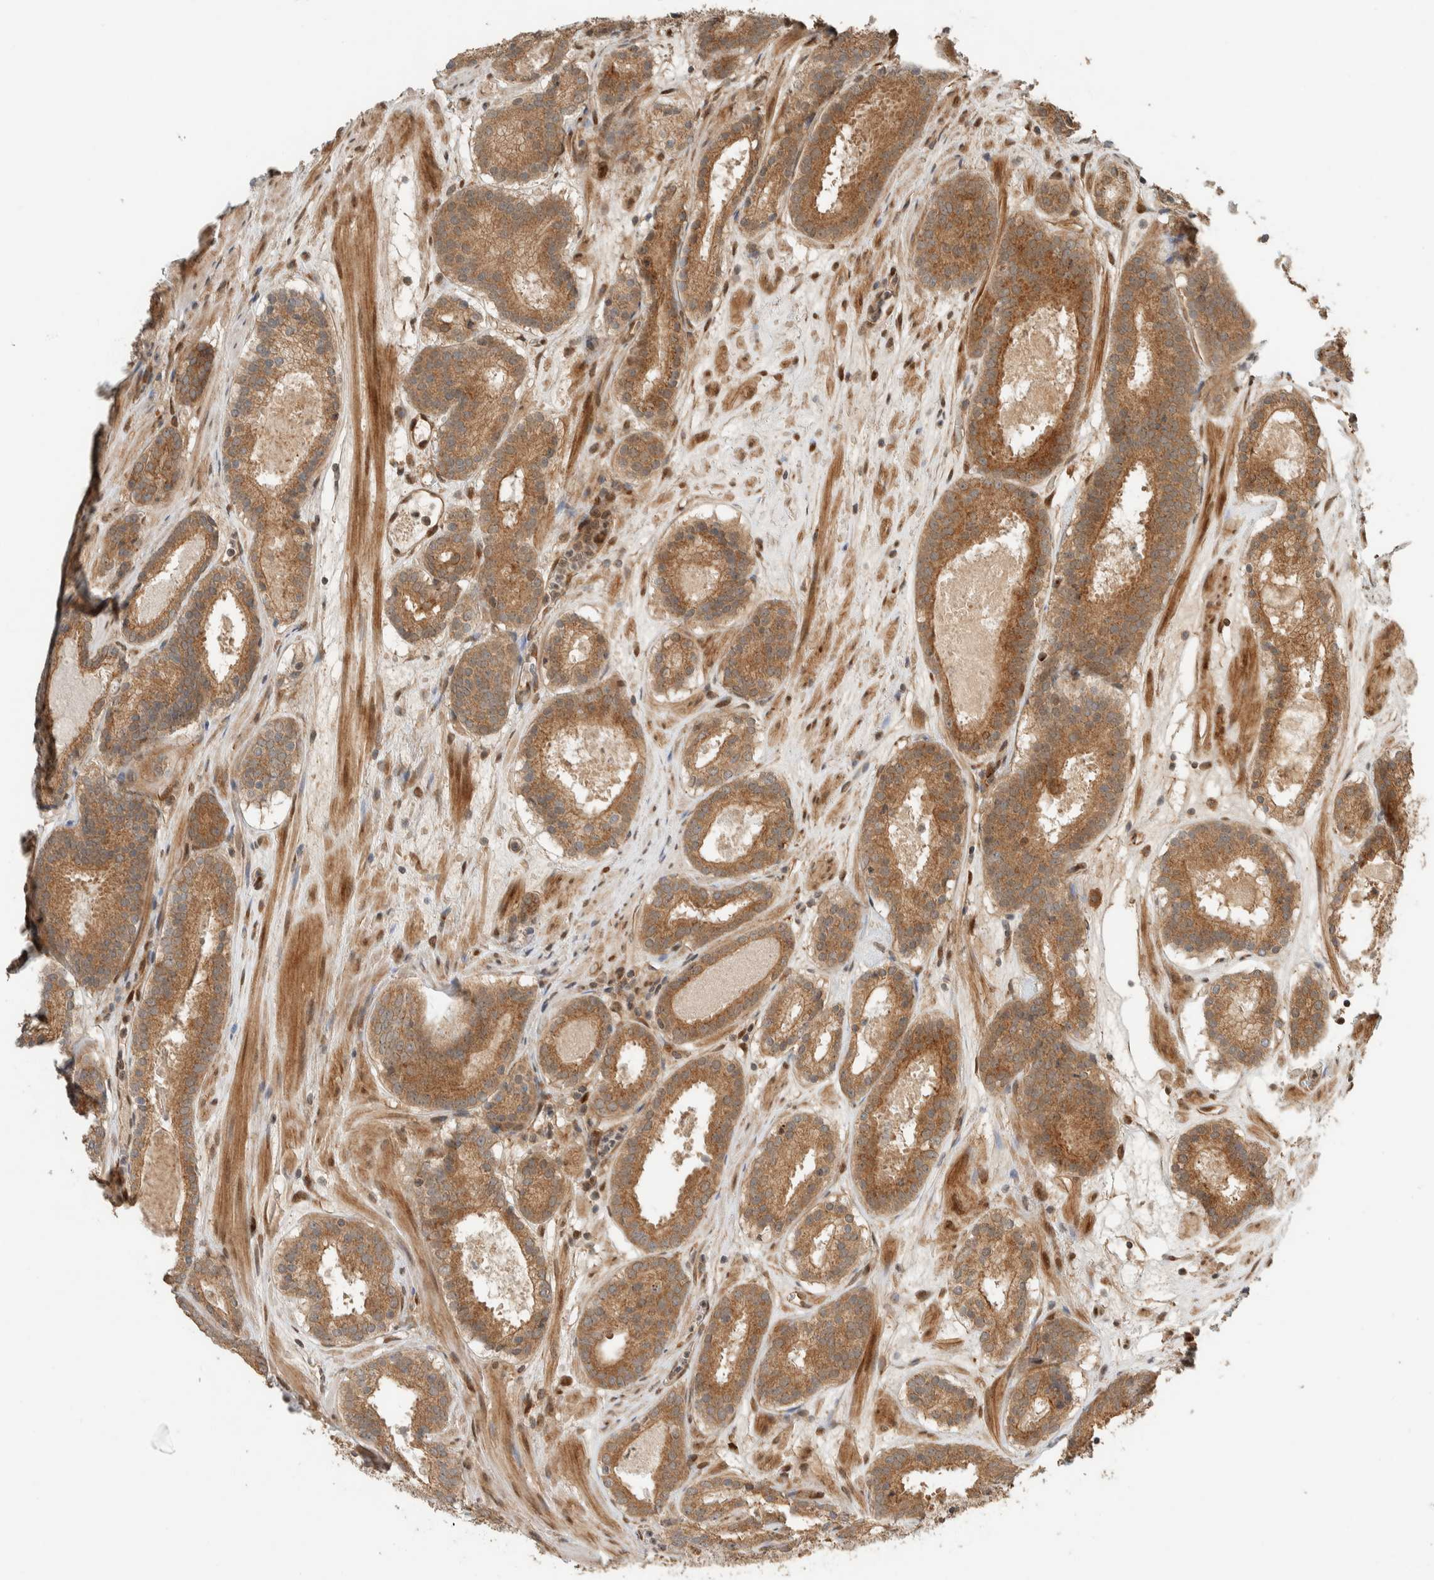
{"staining": {"intensity": "moderate", "quantity": ">75%", "location": "cytoplasmic/membranous"}, "tissue": "prostate cancer", "cell_type": "Tumor cells", "image_type": "cancer", "snomed": [{"axis": "morphology", "description": "Adenocarcinoma, Low grade"}, {"axis": "topography", "description": "Prostate"}], "caption": "The photomicrograph shows a brown stain indicating the presence of a protein in the cytoplasmic/membranous of tumor cells in prostate cancer (adenocarcinoma (low-grade)).", "gene": "STXBP4", "patient": {"sex": "male", "age": 69}}